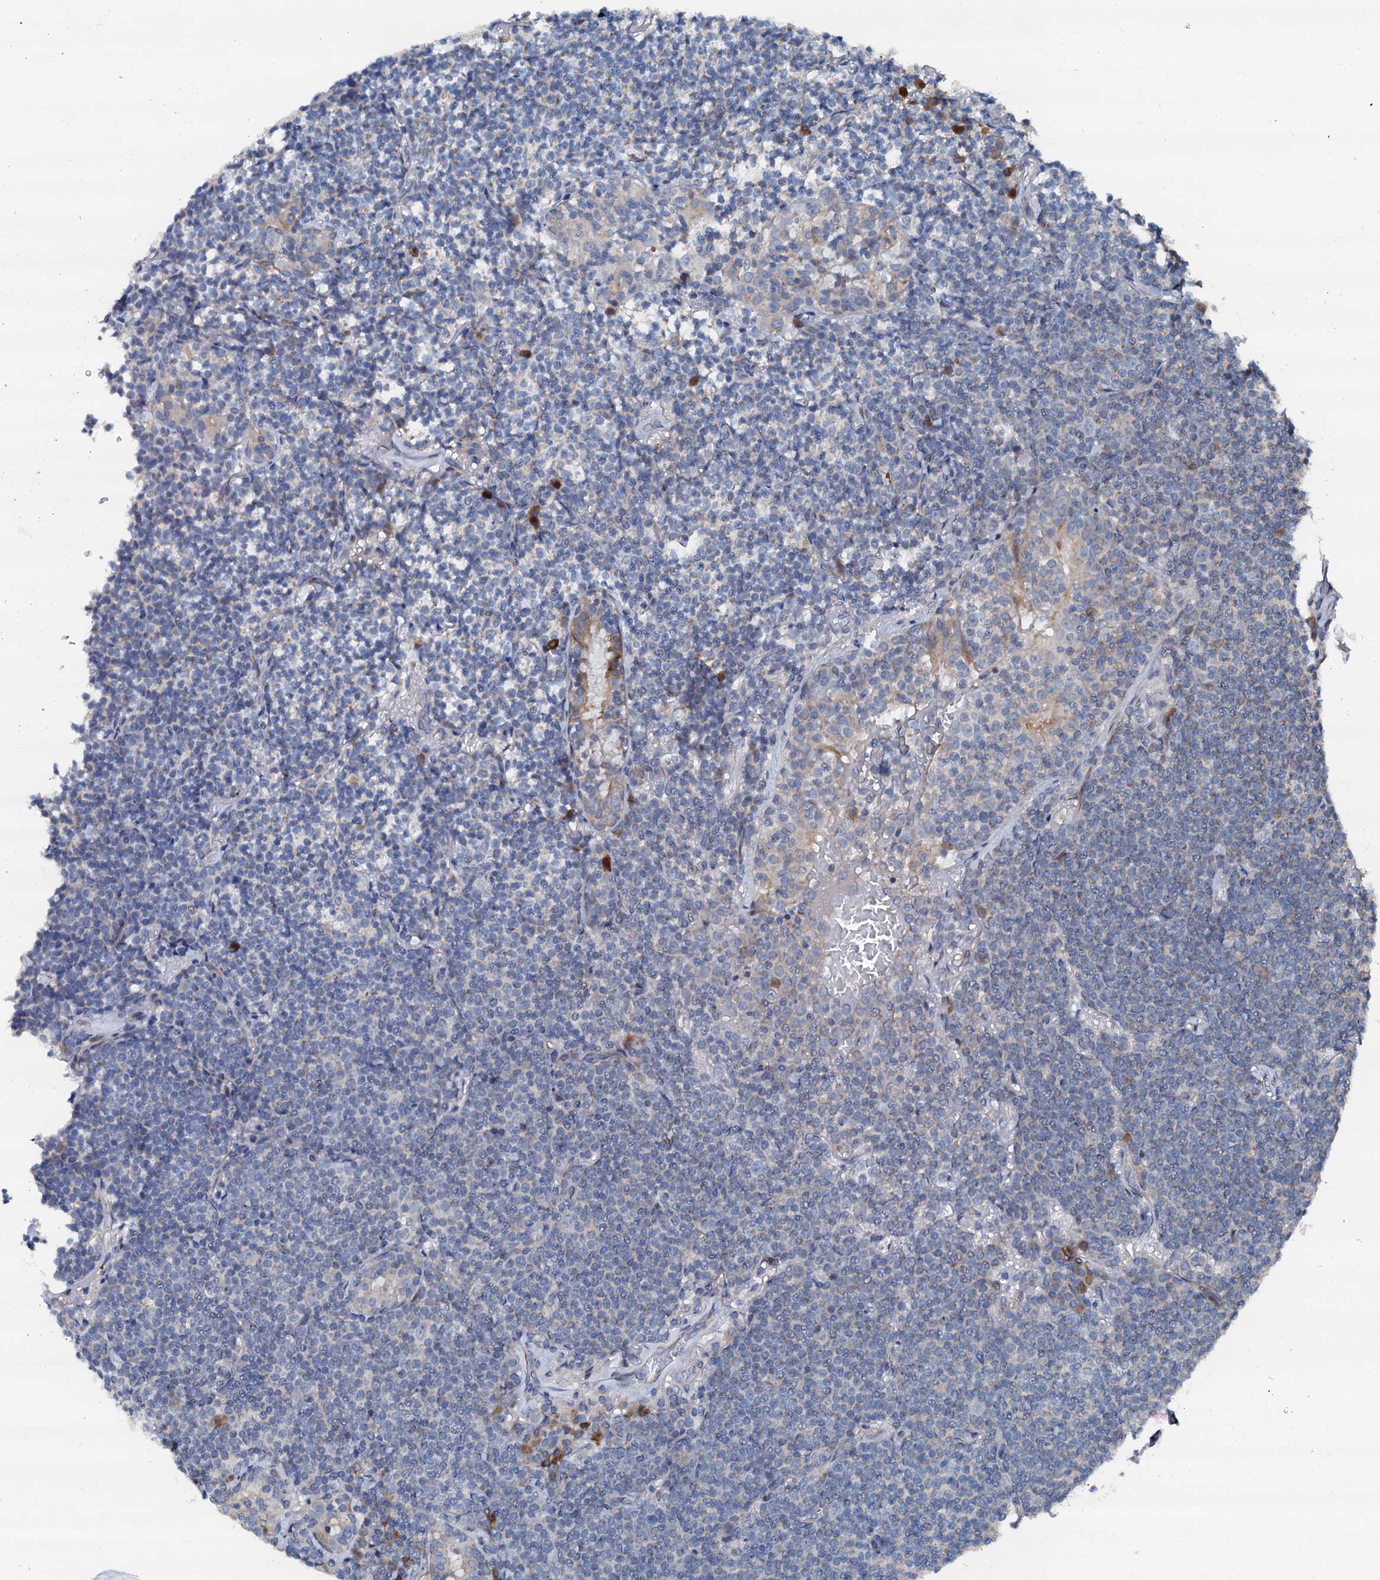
{"staining": {"intensity": "negative", "quantity": "none", "location": "none"}, "tissue": "lymphoma", "cell_type": "Tumor cells", "image_type": "cancer", "snomed": [{"axis": "morphology", "description": "Malignant lymphoma, non-Hodgkin's type, Low grade"}, {"axis": "topography", "description": "Lung"}], "caption": "A photomicrograph of human malignant lymphoma, non-Hodgkin's type (low-grade) is negative for staining in tumor cells.", "gene": "GFOD2", "patient": {"sex": "female", "age": 71}}